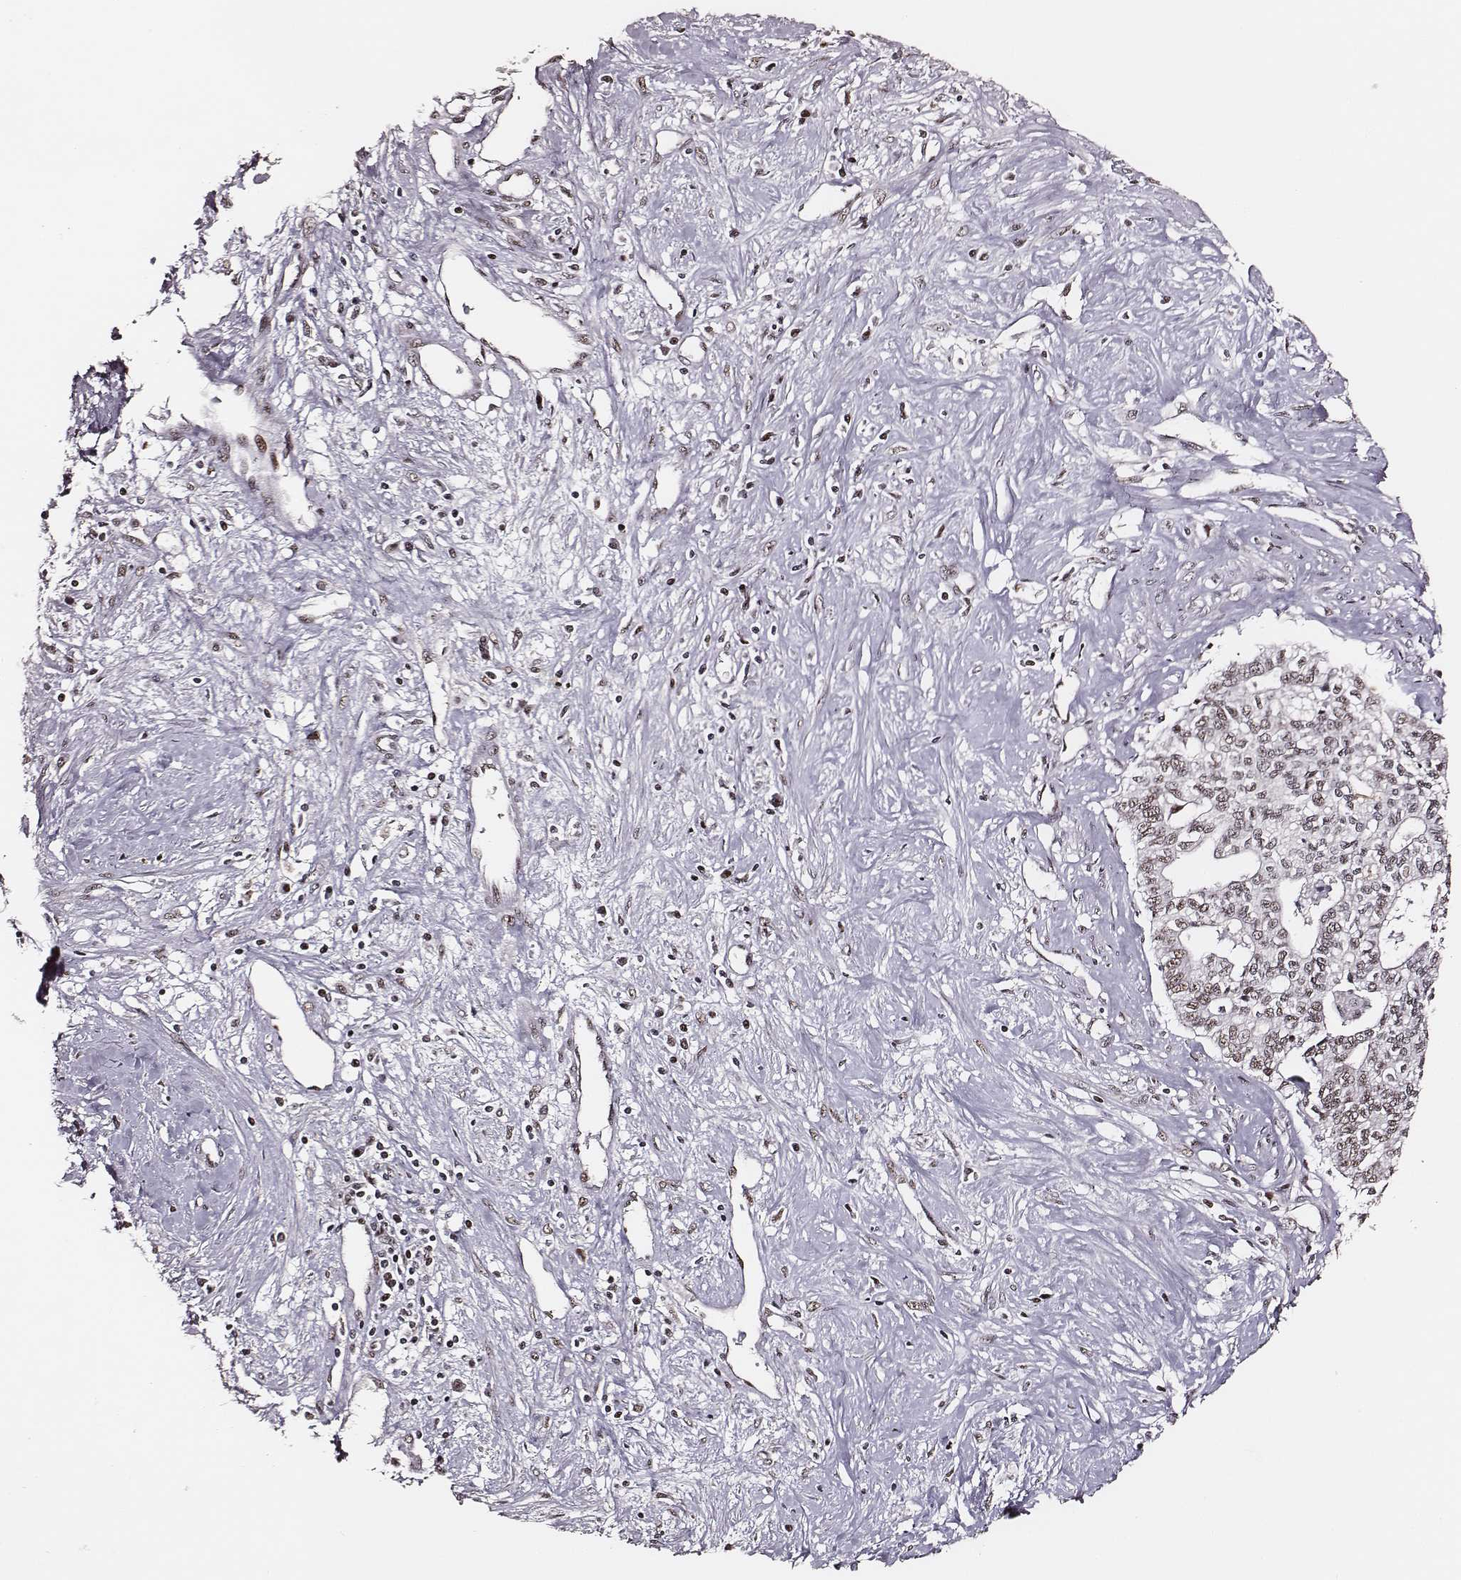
{"staining": {"intensity": "weak", "quantity": ">75%", "location": "nuclear"}, "tissue": "liver cancer", "cell_type": "Tumor cells", "image_type": "cancer", "snomed": [{"axis": "morphology", "description": "Cholangiocarcinoma"}, {"axis": "topography", "description": "Liver"}], "caption": "About >75% of tumor cells in cholangiocarcinoma (liver) display weak nuclear protein staining as visualized by brown immunohistochemical staining.", "gene": "PPARA", "patient": {"sex": "female", "age": 61}}